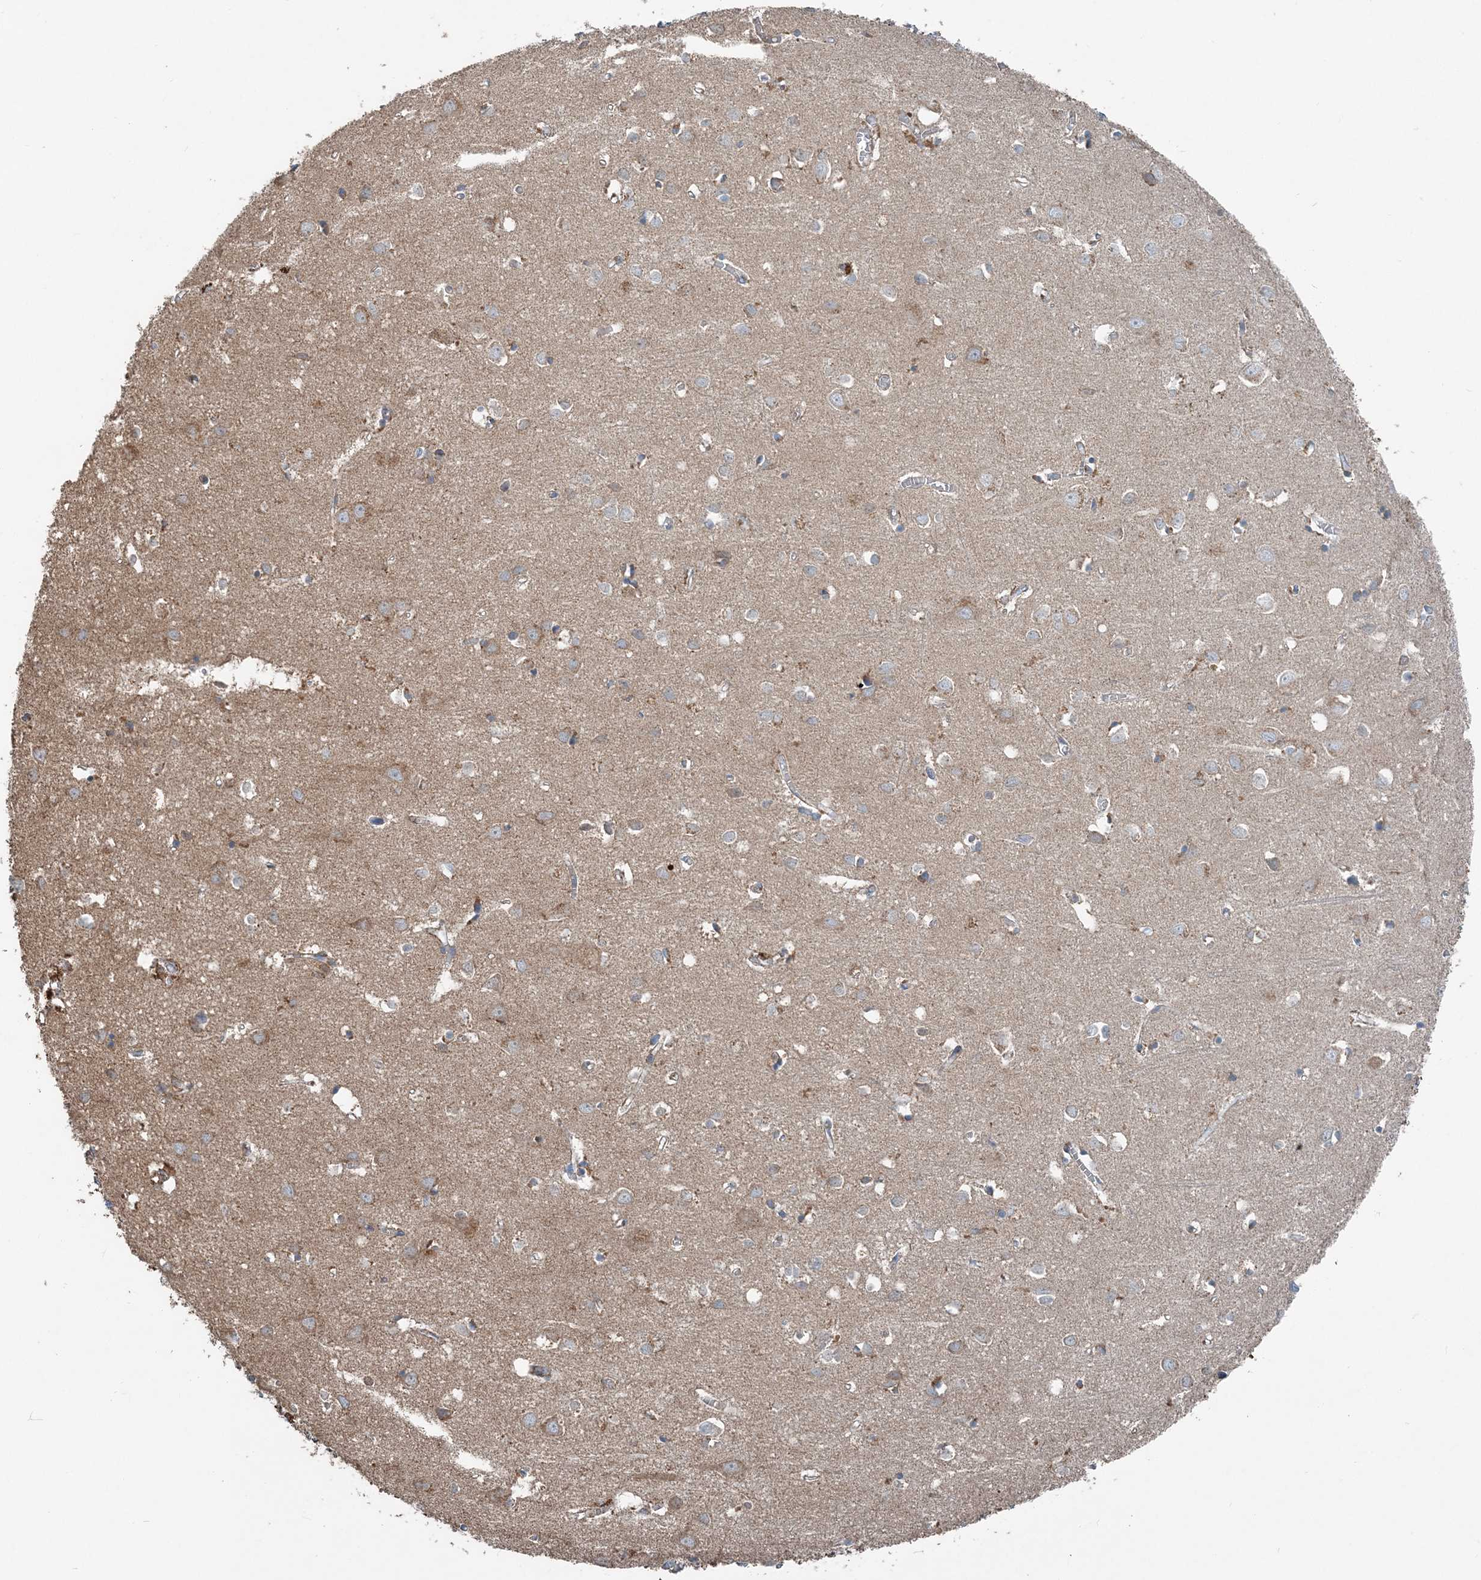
{"staining": {"intensity": "weak", "quantity": ">75%", "location": "cytoplasmic/membranous"}, "tissue": "cerebral cortex", "cell_type": "Endothelial cells", "image_type": "normal", "snomed": [{"axis": "morphology", "description": "Normal tissue, NOS"}, {"axis": "topography", "description": "Cerebral cortex"}], "caption": "Cerebral cortex stained with DAB immunohistochemistry displays low levels of weak cytoplasmic/membranous expression in about >75% of endothelial cells. Nuclei are stained in blue.", "gene": "SUCLG1", "patient": {"sex": "female", "age": 64}}